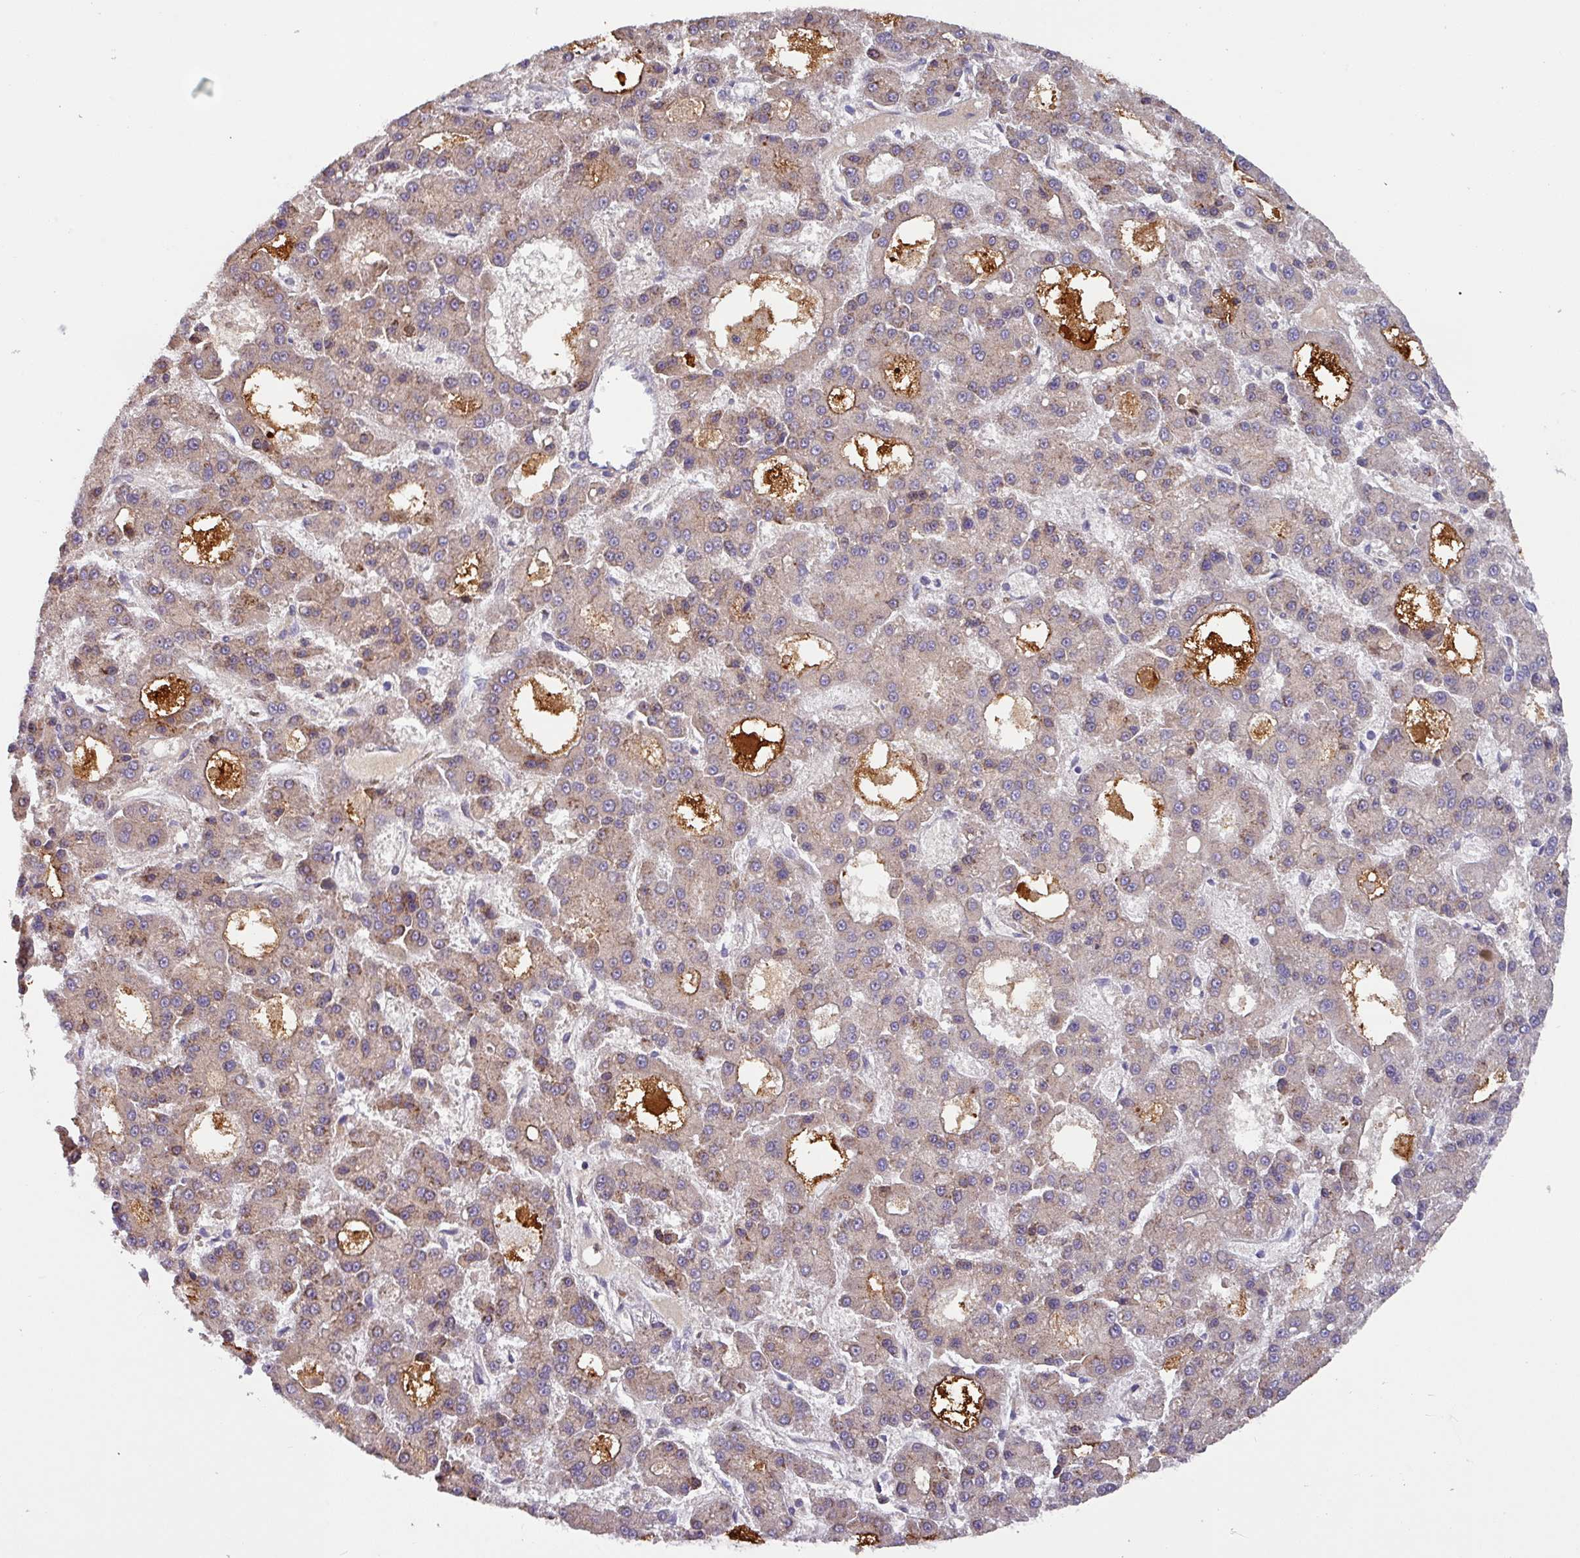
{"staining": {"intensity": "weak", "quantity": "25%-75%", "location": "cytoplasmic/membranous"}, "tissue": "liver cancer", "cell_type": "Tumor cells", "image_type": "cancer", "snomed": [{"axis": "morphology", "description": "Carcinoma, Hepatocellular, NOS"}, {"axis": "topography", "description": "Liver"}], "caption": "There is low levels of weak cytoplasmic/membranous expression in tumor cells of liver hepatocellular carcinoma, as demonstrated by immunohistochemical staining (brown color).", "gene": "KLHL3", "patient": {"sex": "male", "age": 70}}